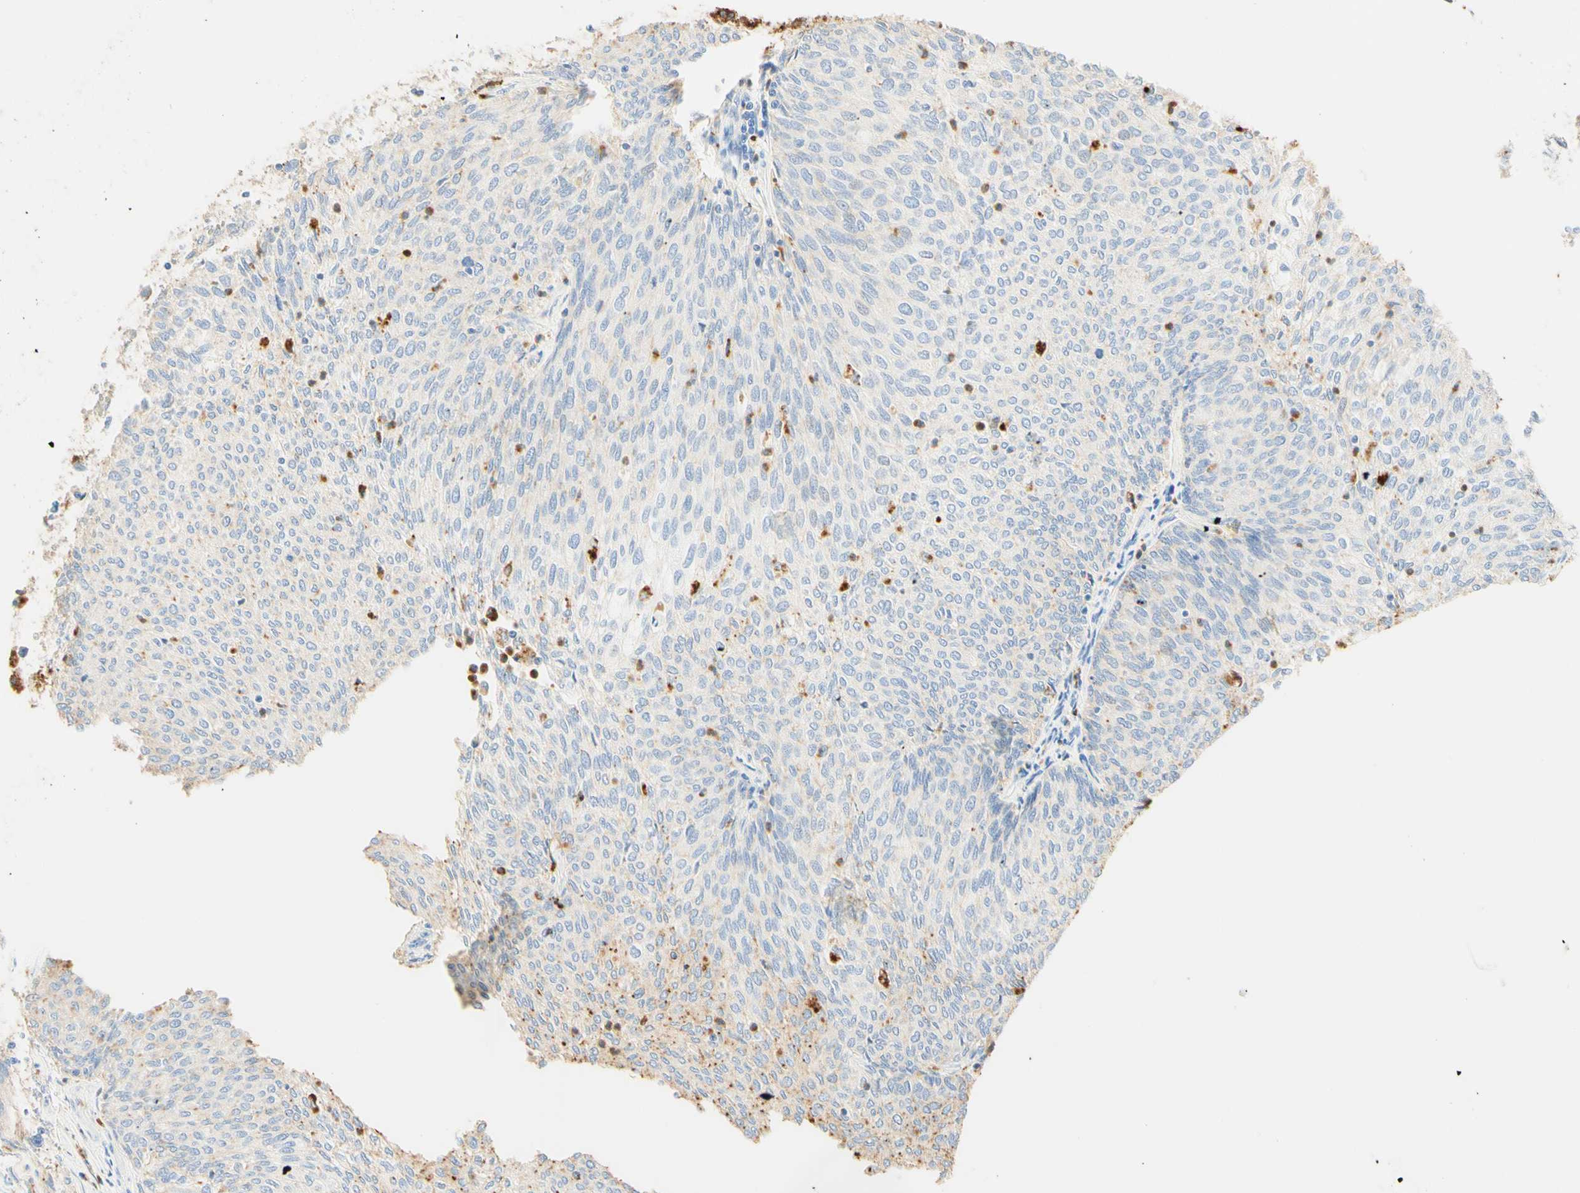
{"staining": {"intensity": "negative", "quantity": "none", "location": "none"}, "tissue": "urothelial cancer", "cell_type": "Tumor cells", "image_type": "cancer", "snomed": [{"axis": "morphology", "description": "Urothelial carcinoma, Low grade"}, {"axis": "topography", "description": "Urinary bladder"}], "caption": "Human low-grade urothelial carcinoma stained for a protein using immunohistochemistry (IHC) displays no staining in tumor cells.", "gene": "CD63", "patient": {"sex": "female", "age": 79}}